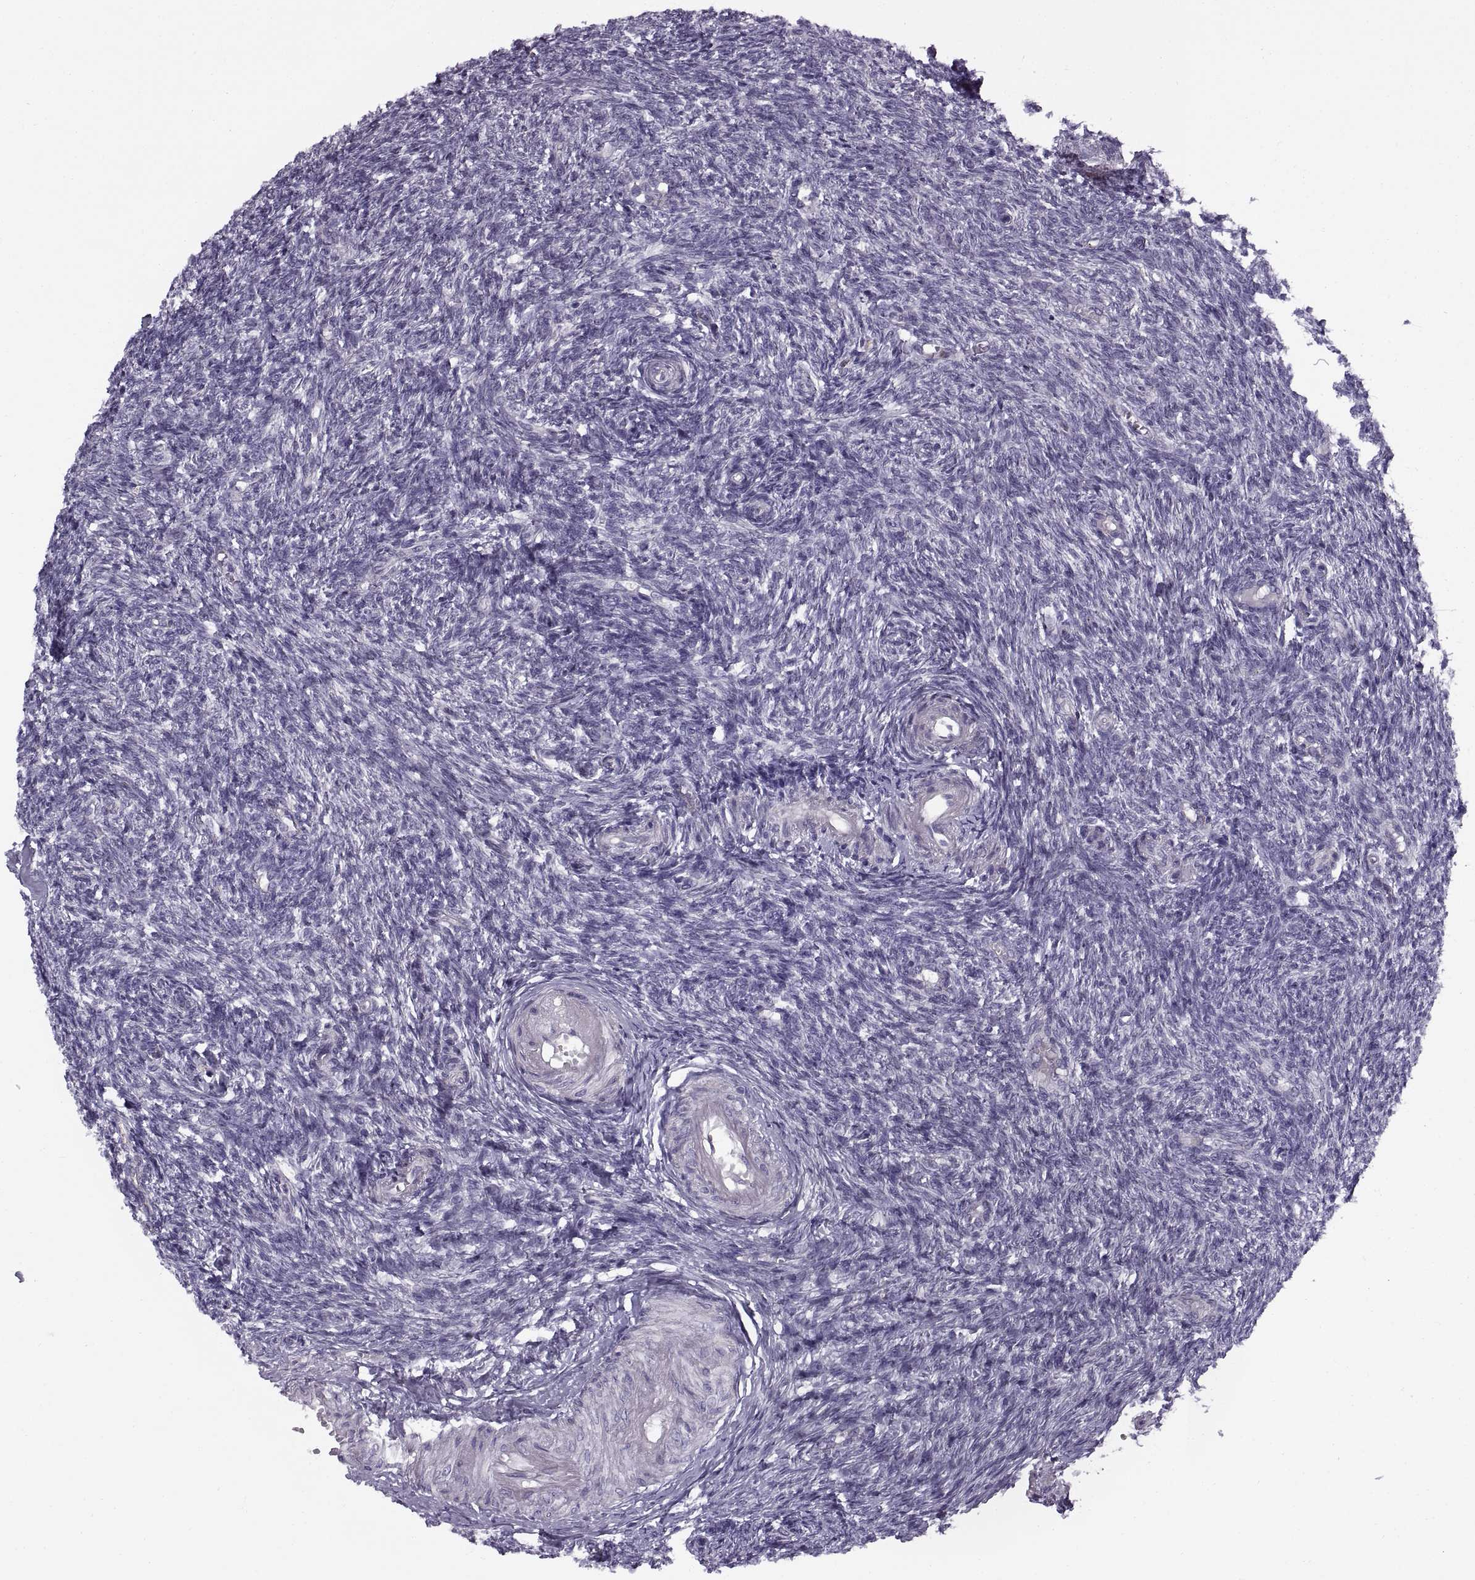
{"staining": {"intensity": "negative", "quantity": "none", "location": "none"}, "tissue": "ovary", "cell_type": "Follicle cells", "image_type": "normal", "snomed": [{"axis": "morphology", "description": "Normal tissue, NOS"}, {"axis": "topography", "description": "Ovary"}], "caption": "This is a image of immunohistochemistry staining of normal ovary, which shows no positivity in follicle cells.", "gene": "CALCR", "patient": {"sex": "female", "age": 43}}